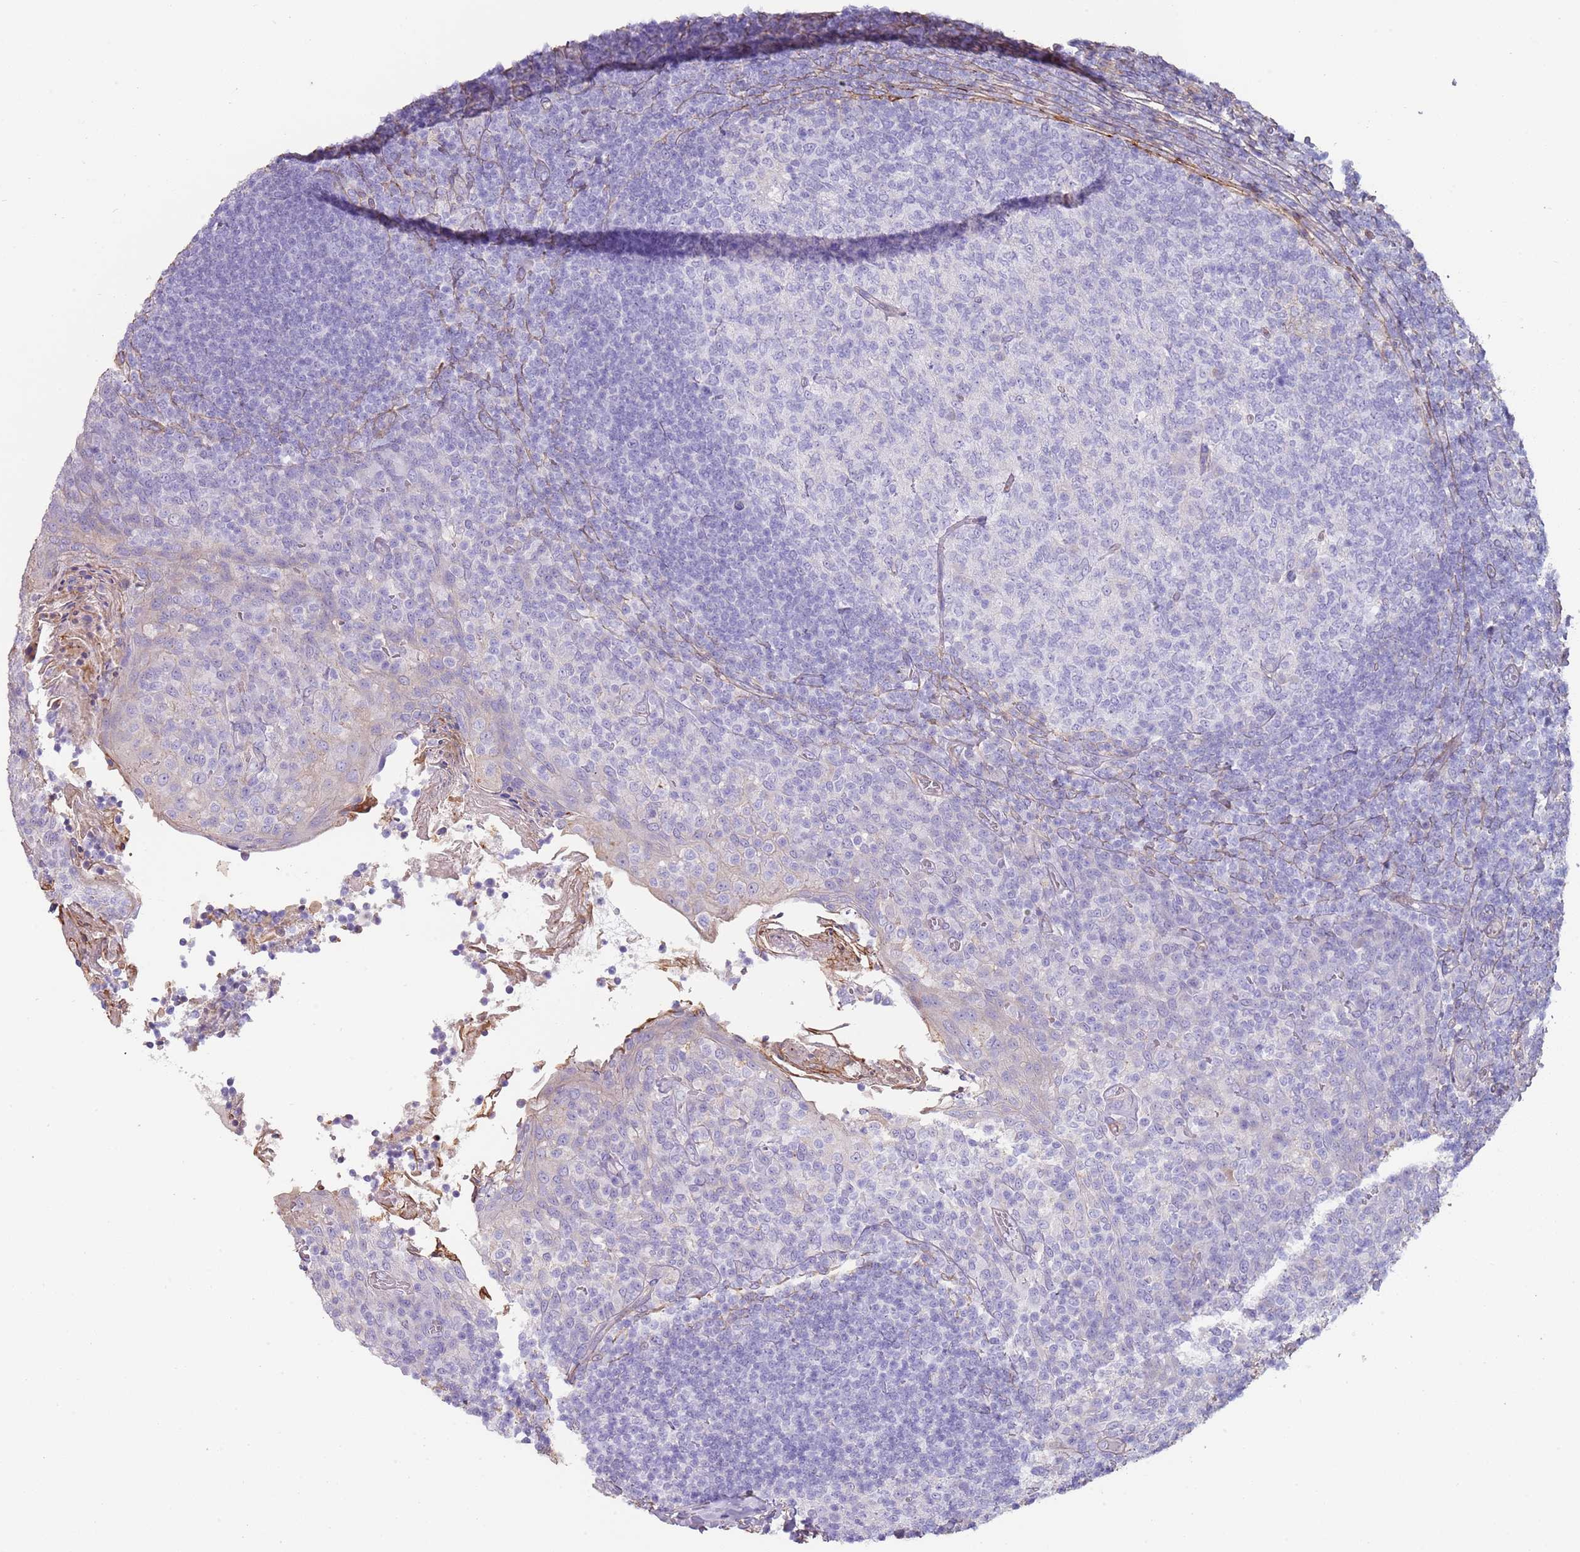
{"staining": {"intensity": "negative", "quantity": "none", "location": "none"}, "tissue": "tonsil", "cell_type": "Germinal center cells", "image_type": "normal", "snomed": [{"axis": "morphology", "description": "Normal tissue, NOS"}, {"axis": "topography", "description": "Tonsil"}], "caption": "Immunohistochemistry (IHC) of benign tonsil exhibits no staining in germinal center cells.", "gene": "ENSG00000271254", "patient": {"sex": "female", "age": 10}}